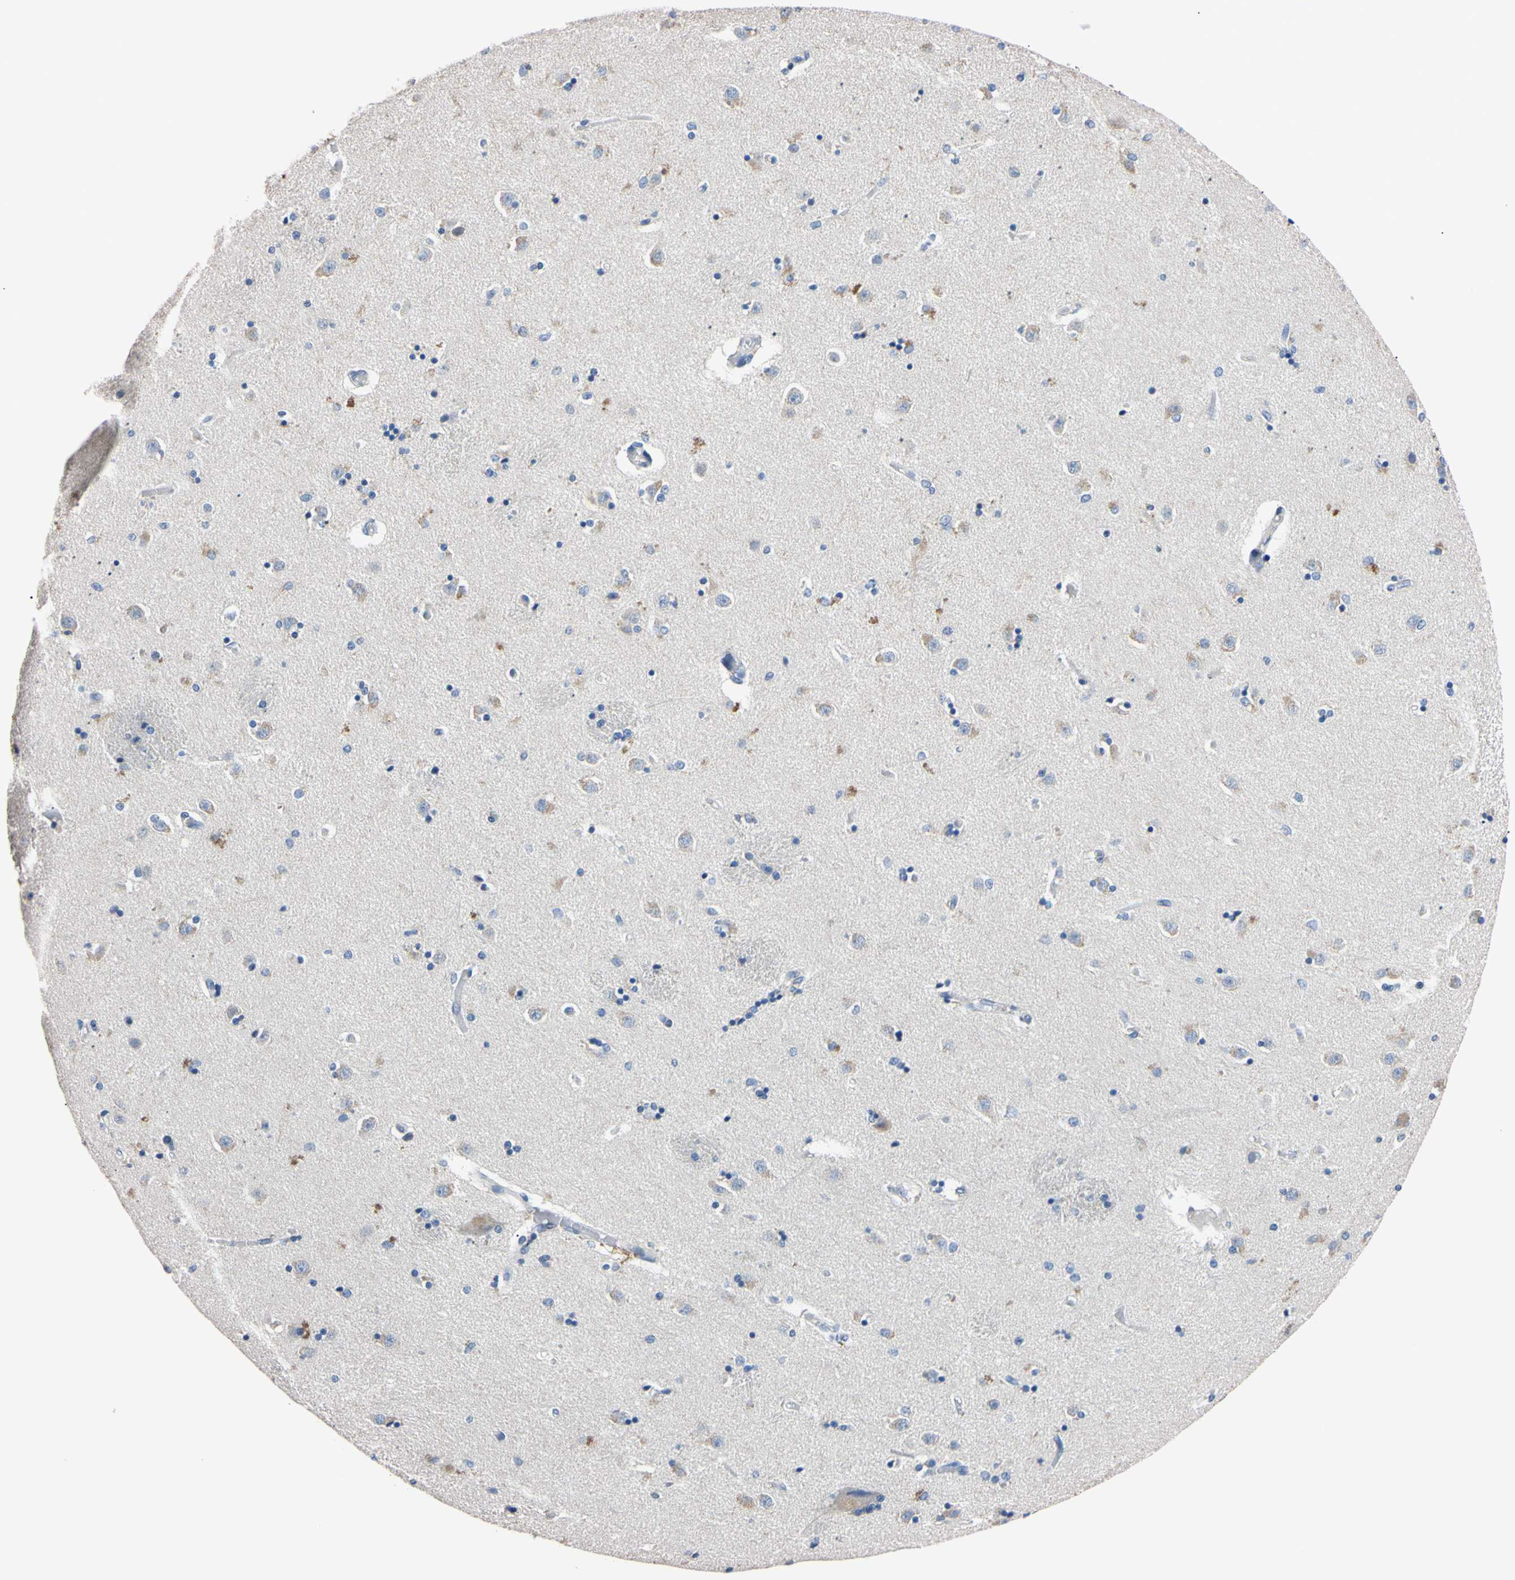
{"staining": {"intensity": "negative", "quantity": "none", "location": "none"}, "tissue": "caudate", "cell_type": "Glial cells", "image_type": "normal", "snomed": [{"axis": "morphology", "description": "Normal tissue, NOS"}, {"axis": "topography", "description": "Lateral ventricle wall"}], "caption": "Histopathology image shows no protein expression in glial cells of normal caudate. Brightfield microscopy of immunohistochemistry (IHC) stained with DAB (3,3'-diaminobenzidine) (brown) and hematoxylin (blue), captured at high magnification.", "gene": "PNKD", "patient": {"sex": "female", "age": 54}}